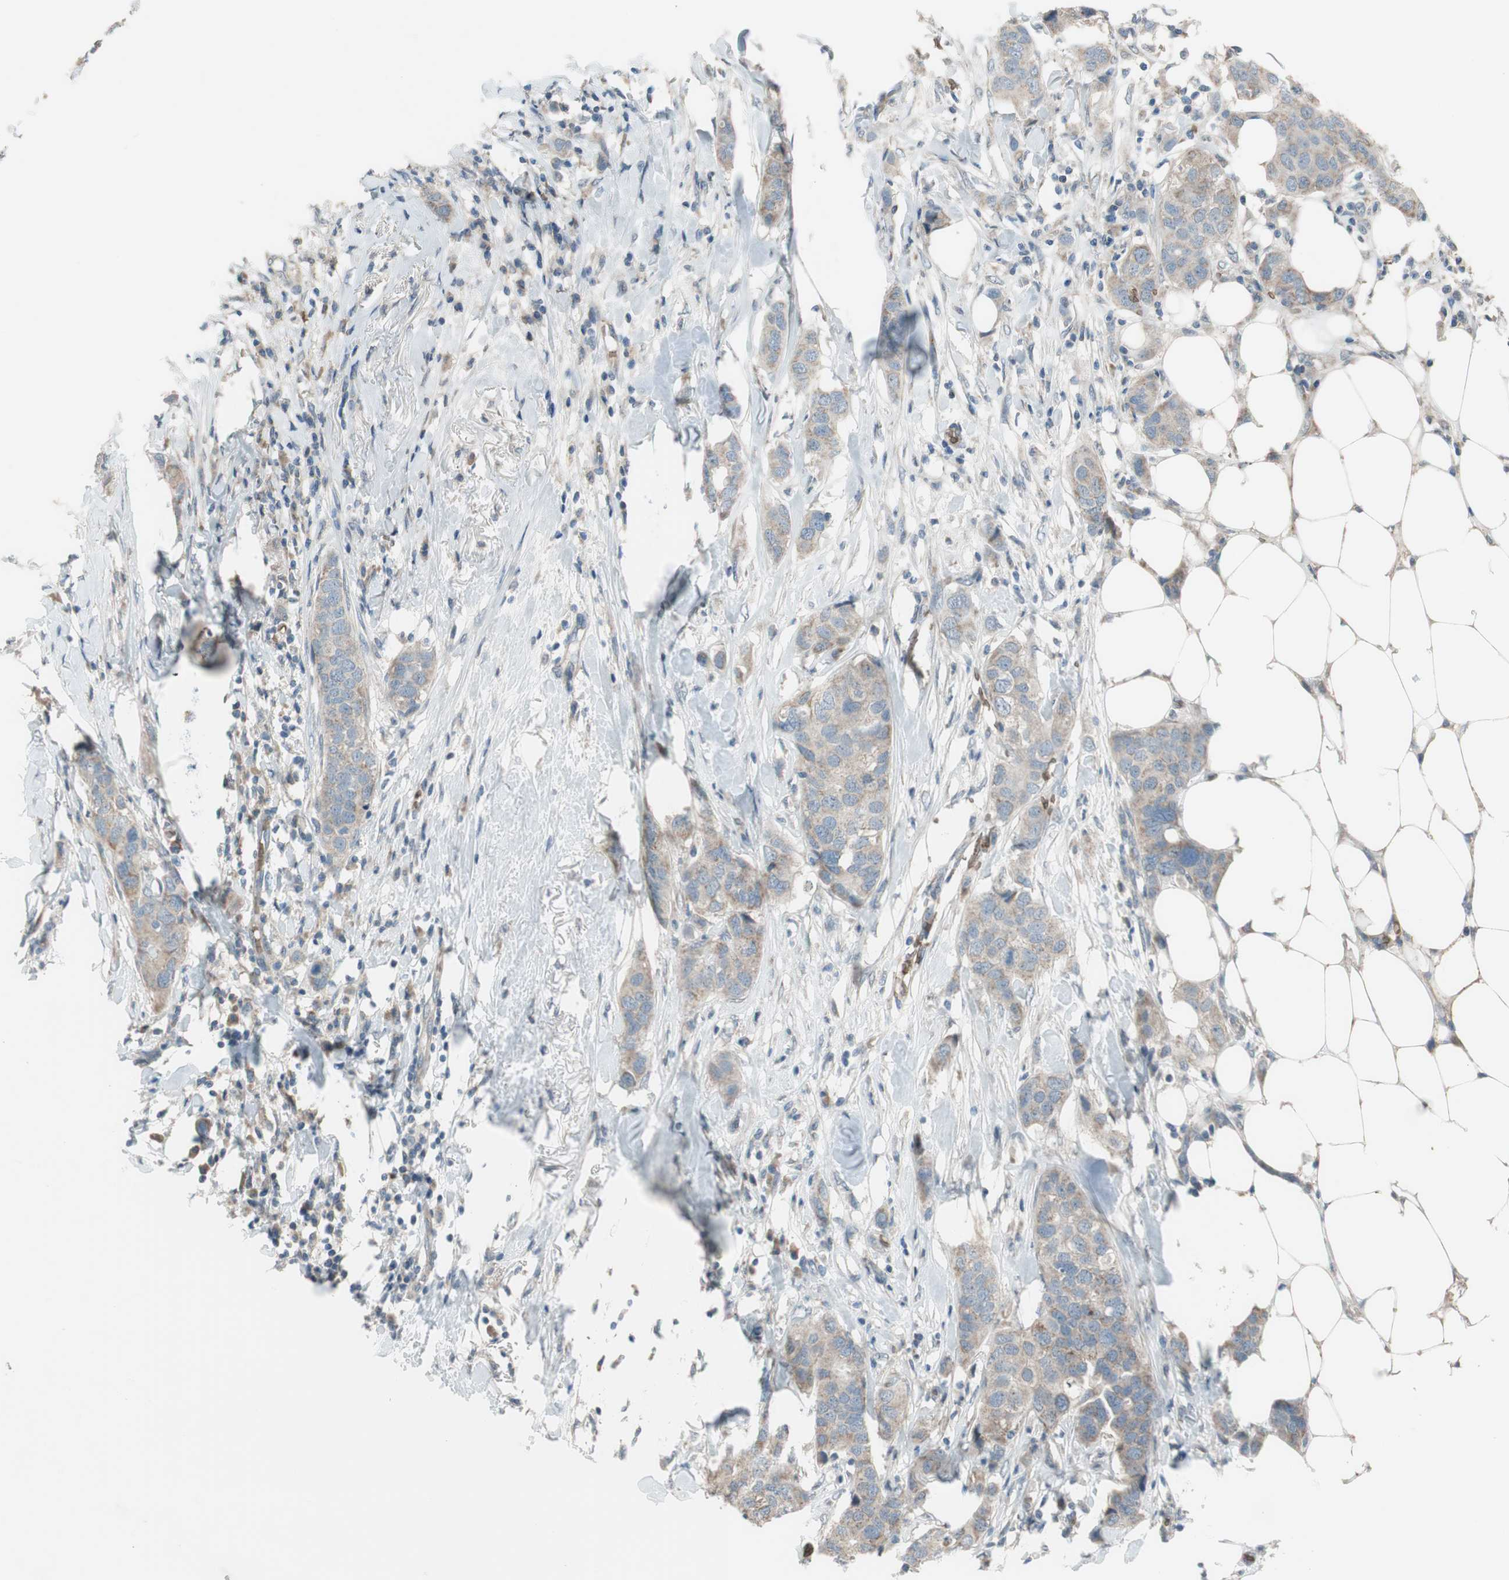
{"staining": {"intensity": "weak", "quantity": ">75%", "location": "cytoplasmic/membranous"}, "tissue": "breast cancer", "cell_type": "Tumor cells", "image_type": "cancer", "snomed": [{"axis": "morphology", "description": "Duct carcinoma"}, {"axis": "topography", "description": "Breast"}], "caption": "Immunohistochemical staining of intraductal carcinoma (breast) shows low levels of weak cytoplasmic/membranous protein staining in about >75% of tumor cells.", "gene": "GYPC", "patient": {"sex": "female", "age": 50}}